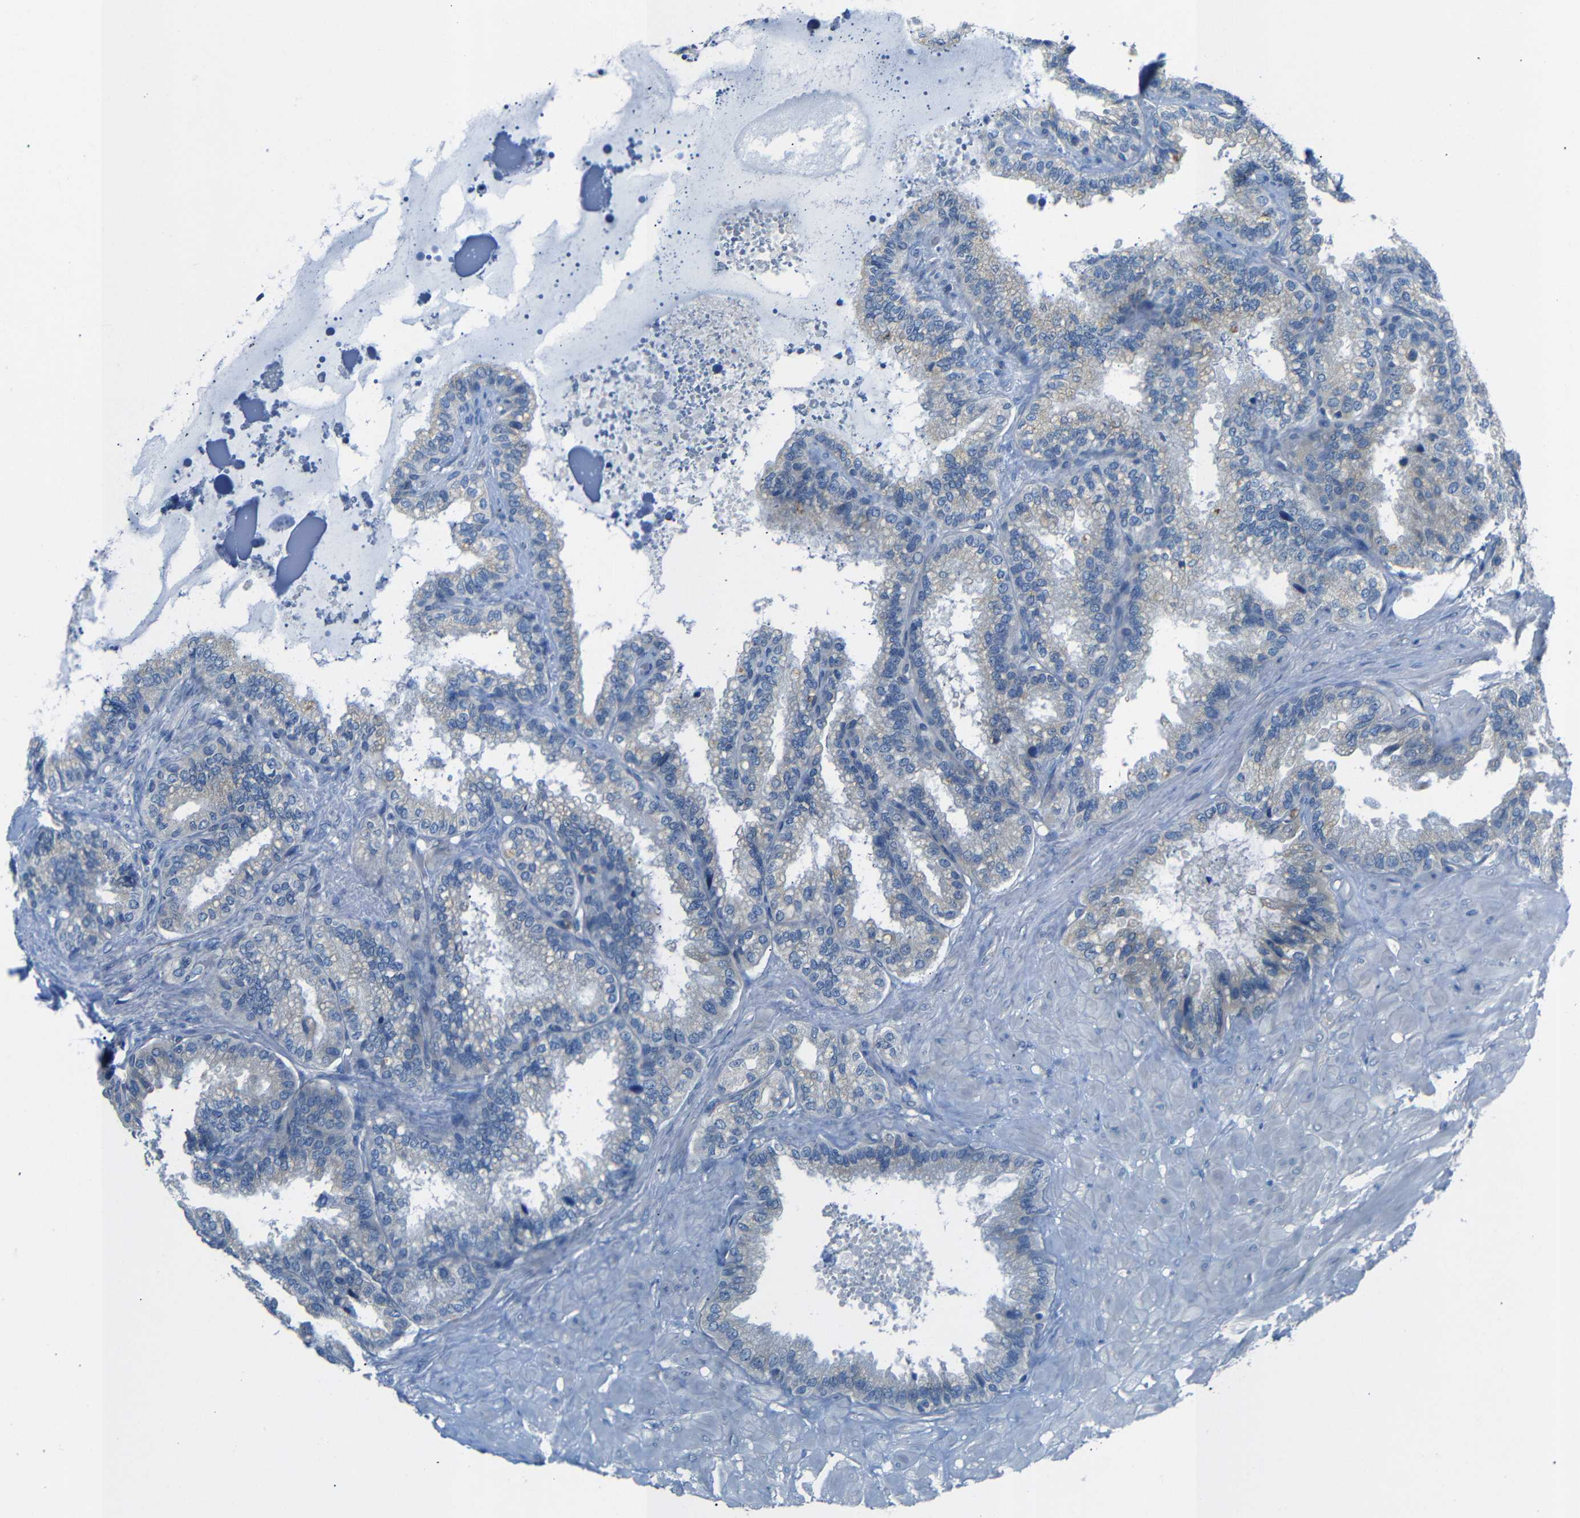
{"staining": {"intensity": "weak", "quantity": "<25%", "location": "cytoplasmic/membranous"}, "tissue": "seminal vesicle", "cell_type": "Glandular cells", "image_type": "normal", "snomed": [{"axis": "morphology", "description": "Normal tissue, NOS"}, {"axis": "topography", "description": "Seminal veicle"}], "caption": "This is a micrograph of immunohistochemistry staining of normal seminal vesicle, which shows no staining in glandular cells. (Brightfield microscopy of DAB immunohistochemistry at high magnification).", "gene": "DCP1A", "patient": {"sex": "male", "age": 46}}